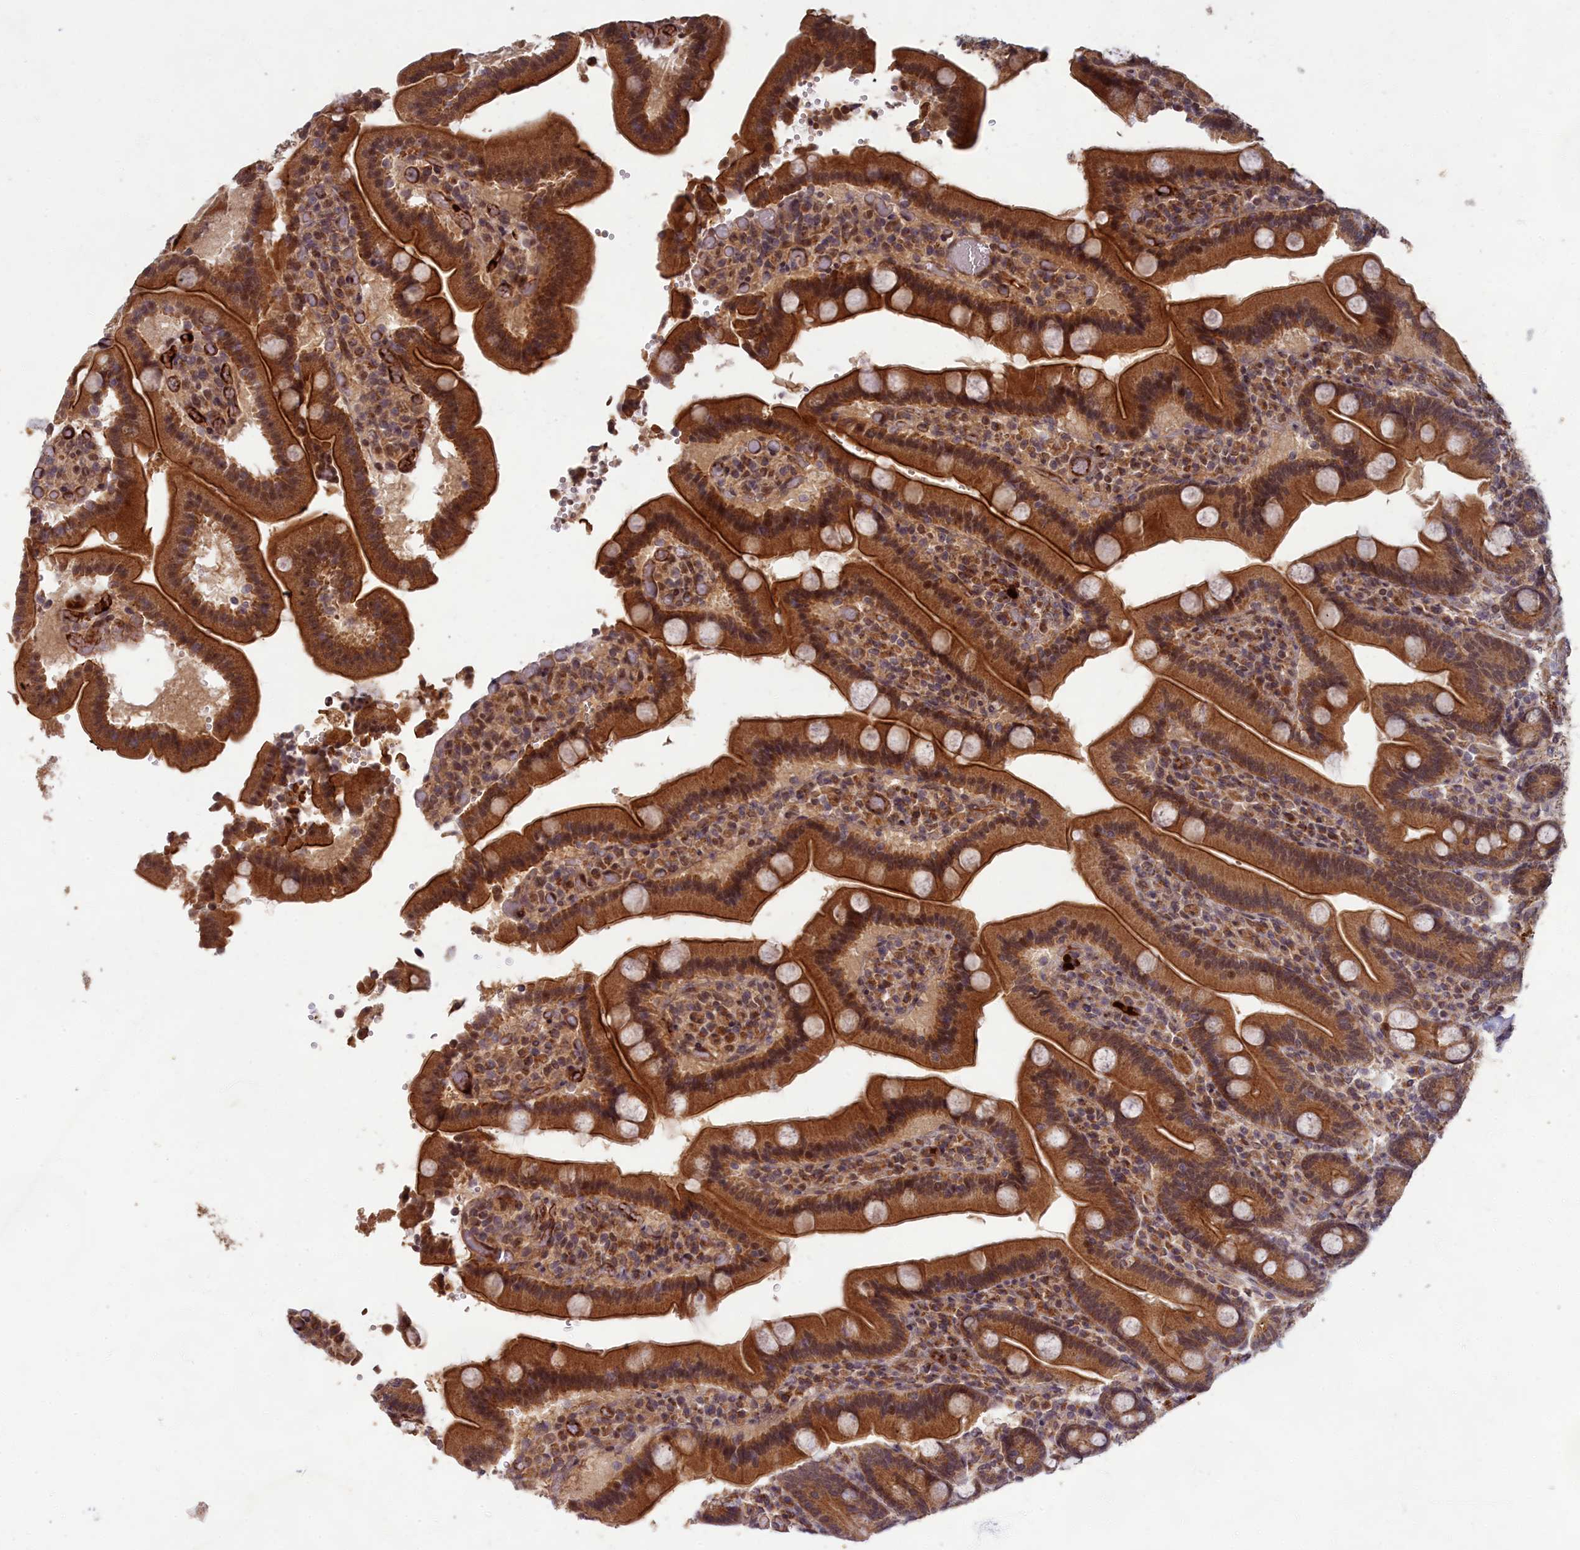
{"staining": {"intensity": "strong", "quantity": ">75%", "location": "cytoplasmic/membranous,nuclear"}, "tissue": "duodenum", "cell_type": "Glandular cells", "image_type": "normal", "snomed": [{"axis": "morphology", "description": "Normal tissue, NOS"}, {"axis": "topography", "description": "Duodenum"}], "caption": "DAB (3,3'-diaminobenzidine) immunohistochemical staining of unremarkable human duodenum reveals strong cytoplasmic/membranous,nuclear protein expression in approximately >75% of glandular cells.", "gene": "EARS2", "patient": {"sex": "female", "age": 62}}